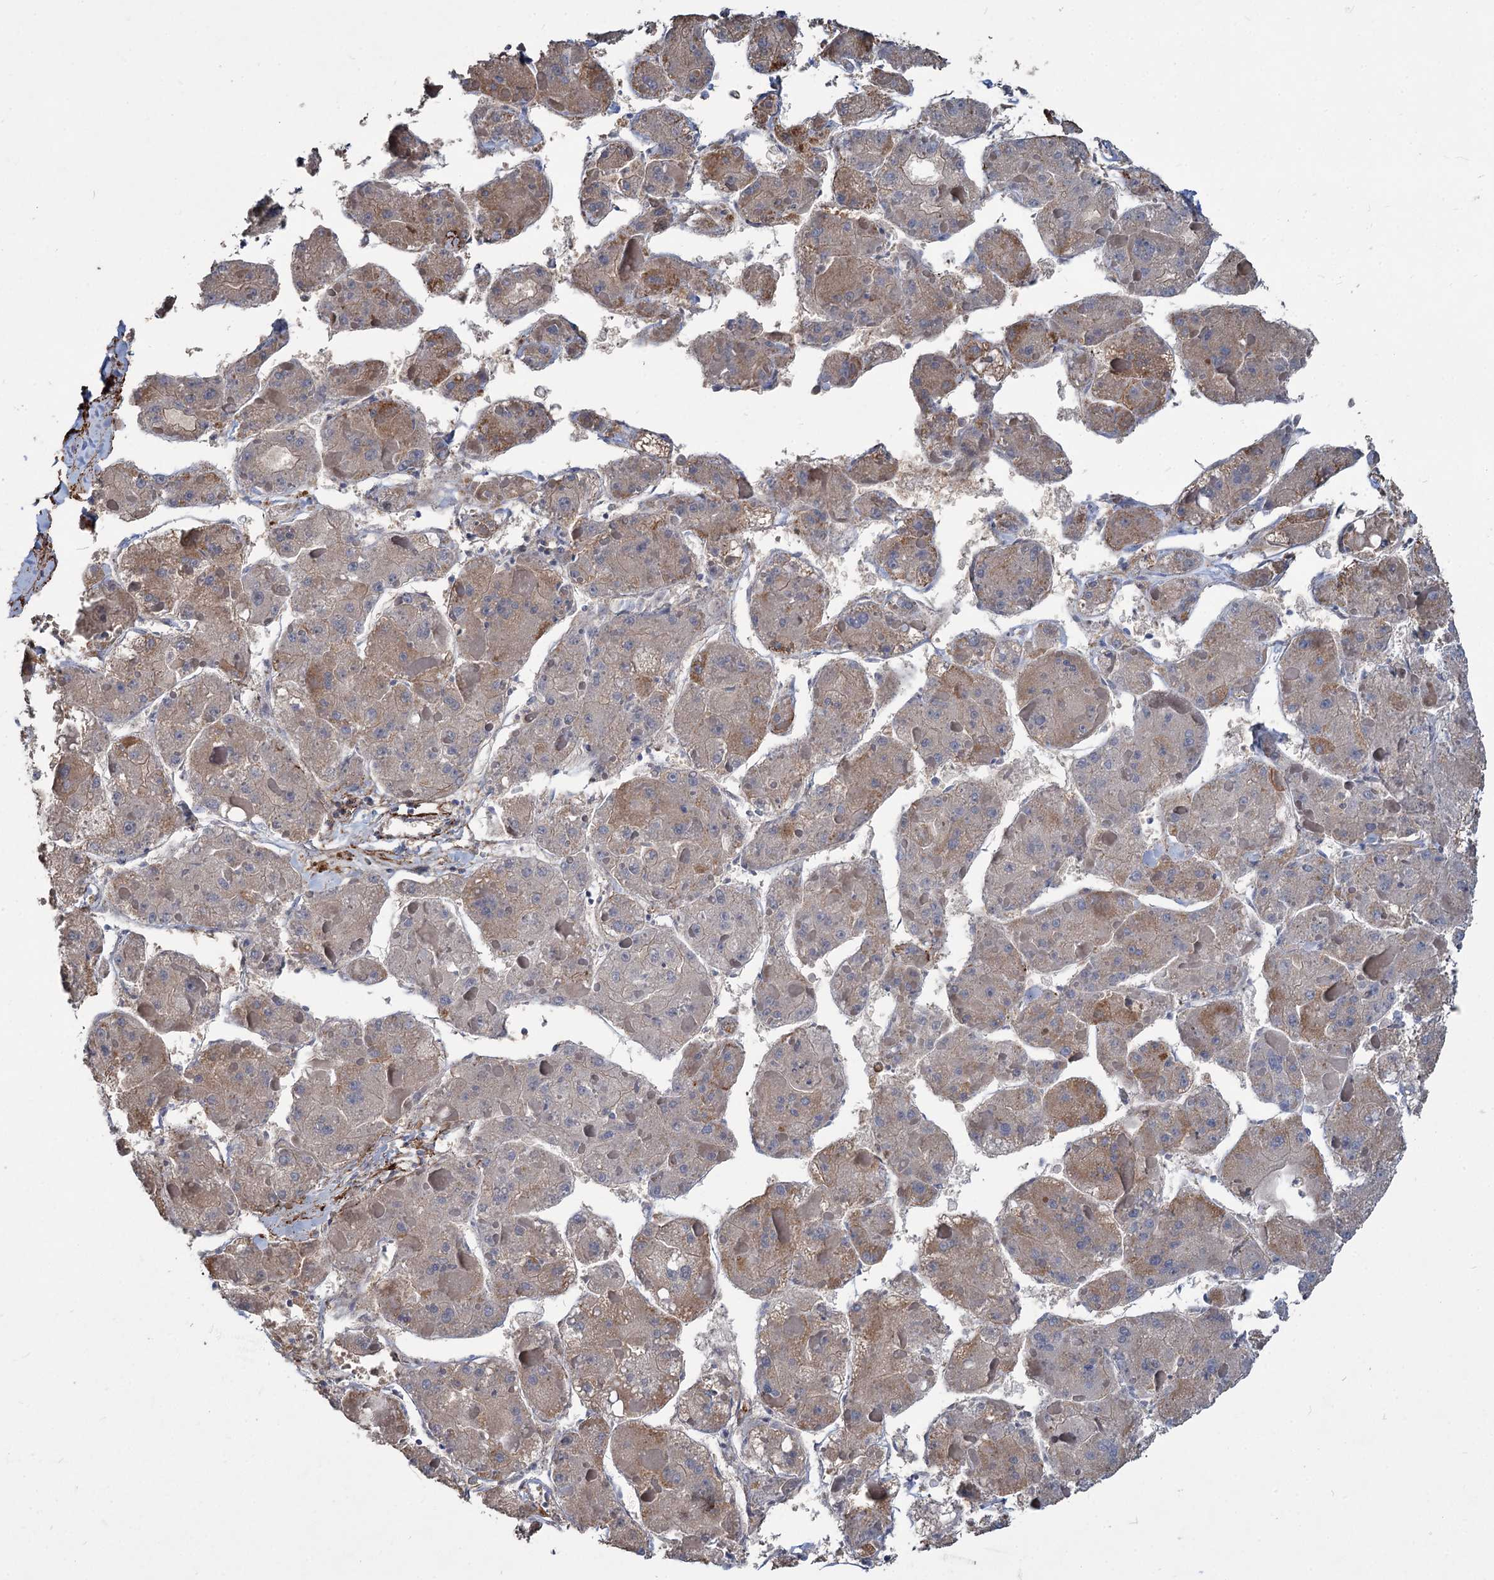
{"staining": {"intensity": "weak", "quantity": "25%-75%", "location": "cytoplasmic/membranous"}, "tissue": "liver cancer", "cell_type": "Tumor cells", "image_type": "cancer", "snomed": [{"axis": "morphology", "description": "Carcinoma, Hepatocellular, NOS"}, {"axis": "topography", "description": "Liver"}], "caption": "Immunohistochemistry (IHC) photomicrograph of neoplastic tissue: human liver hepatocellular carcinoma stained using IHC demonstrates low levels of weak protein expression localized specifically in the cytoplasmic/membranous of tumor cells, appearing as a cytoplasmic/membranous brown color.", "gene": "URAD", "patient": {"sex": "female", "age": 73}}